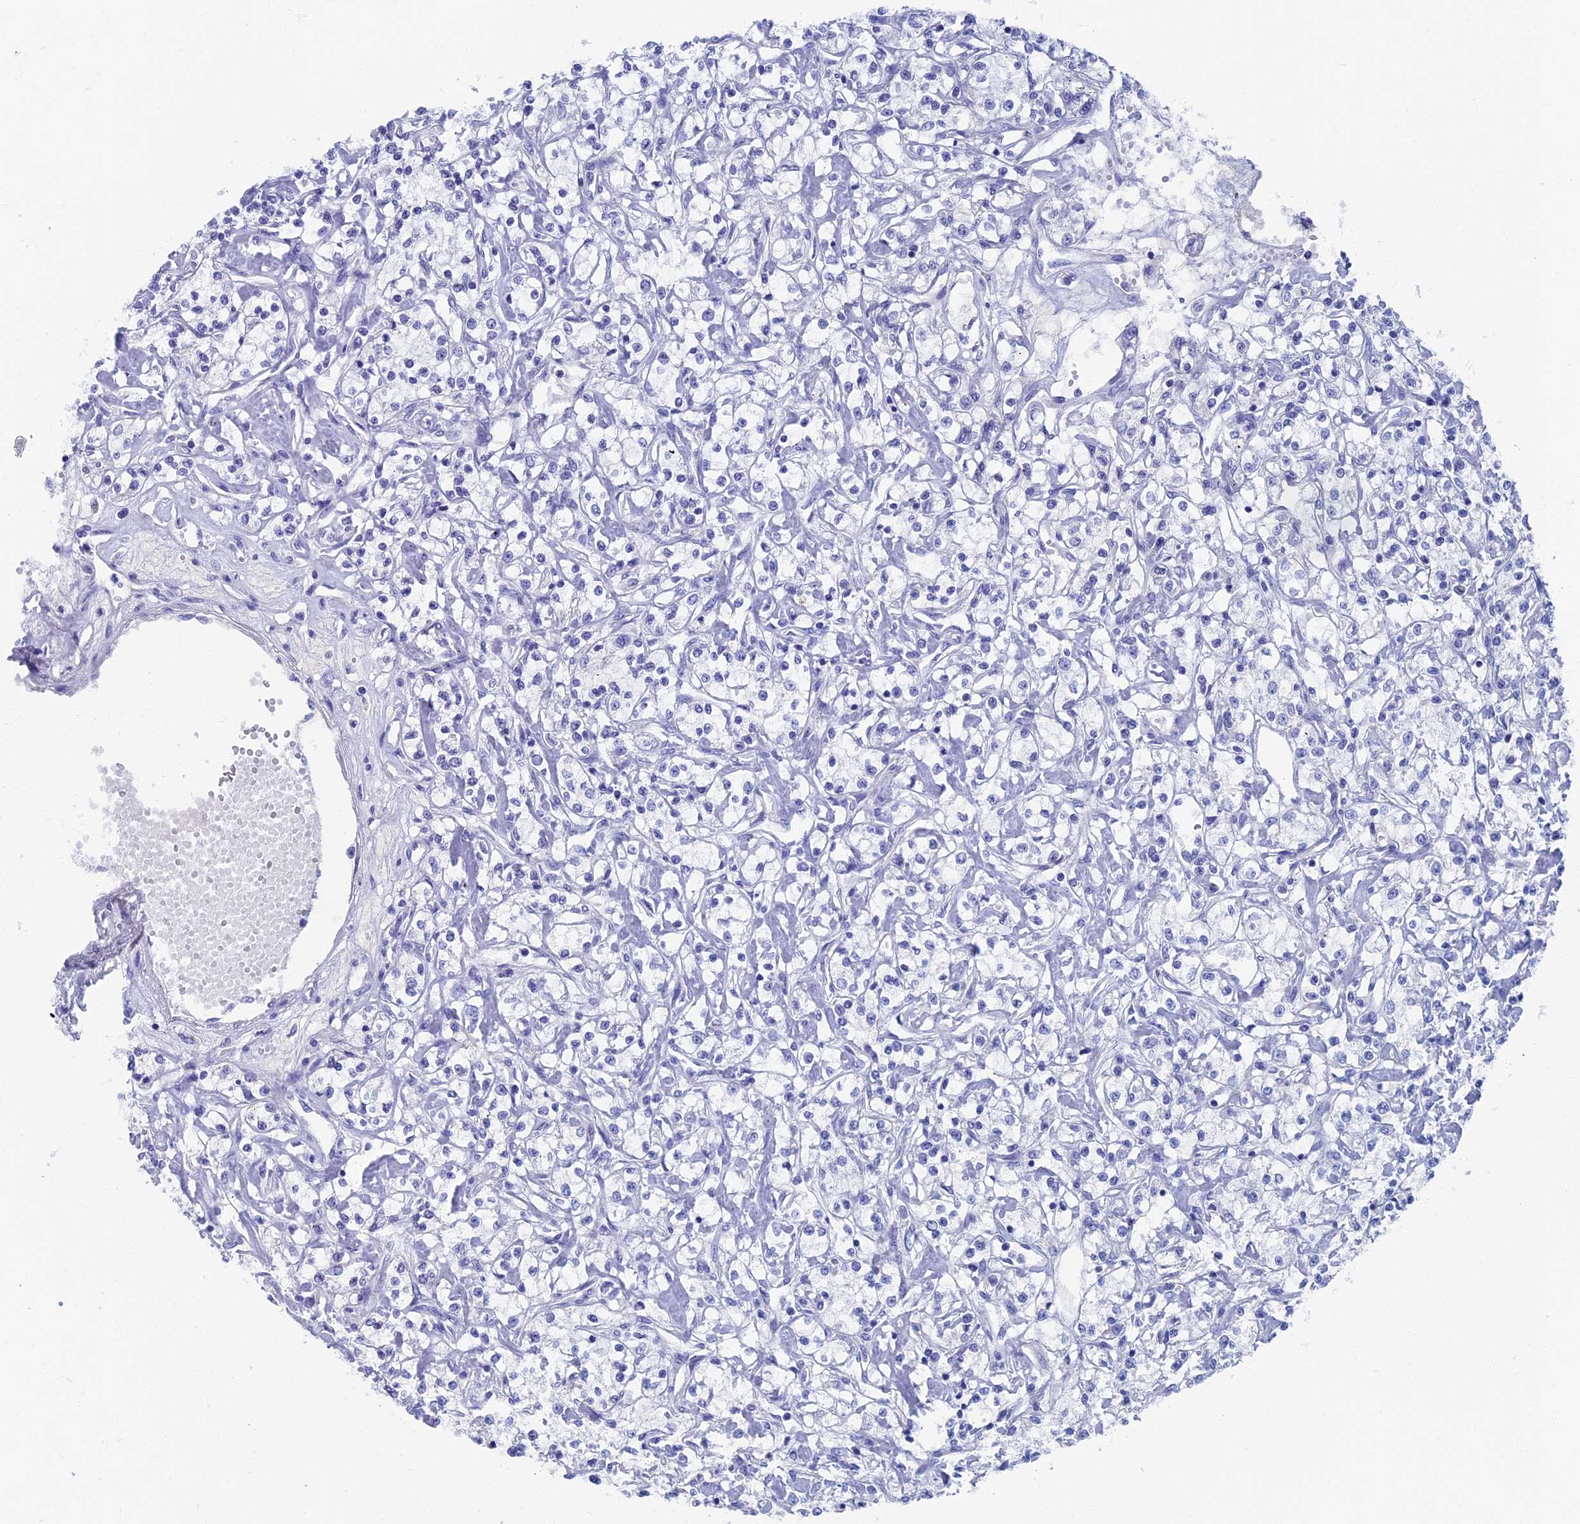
{"staining": {"intensity": "negative", "quantity": "none", "location": "none"}, "tissue": "renal cancer", "cell_type": "Tumor cells", "image_type": "cancer", "snomed": [{"axis": "morphology", "description": "Adenocarcinoma, NOS"}, {"axis": "topography", "description": "Kidney"}], "caption": "Histopathology image shows no significant protein expression in tumor cells of renal cancer (adenocarcinoma).", "gene": "OAT", "patient": {"sex": "female", "age": 59}}